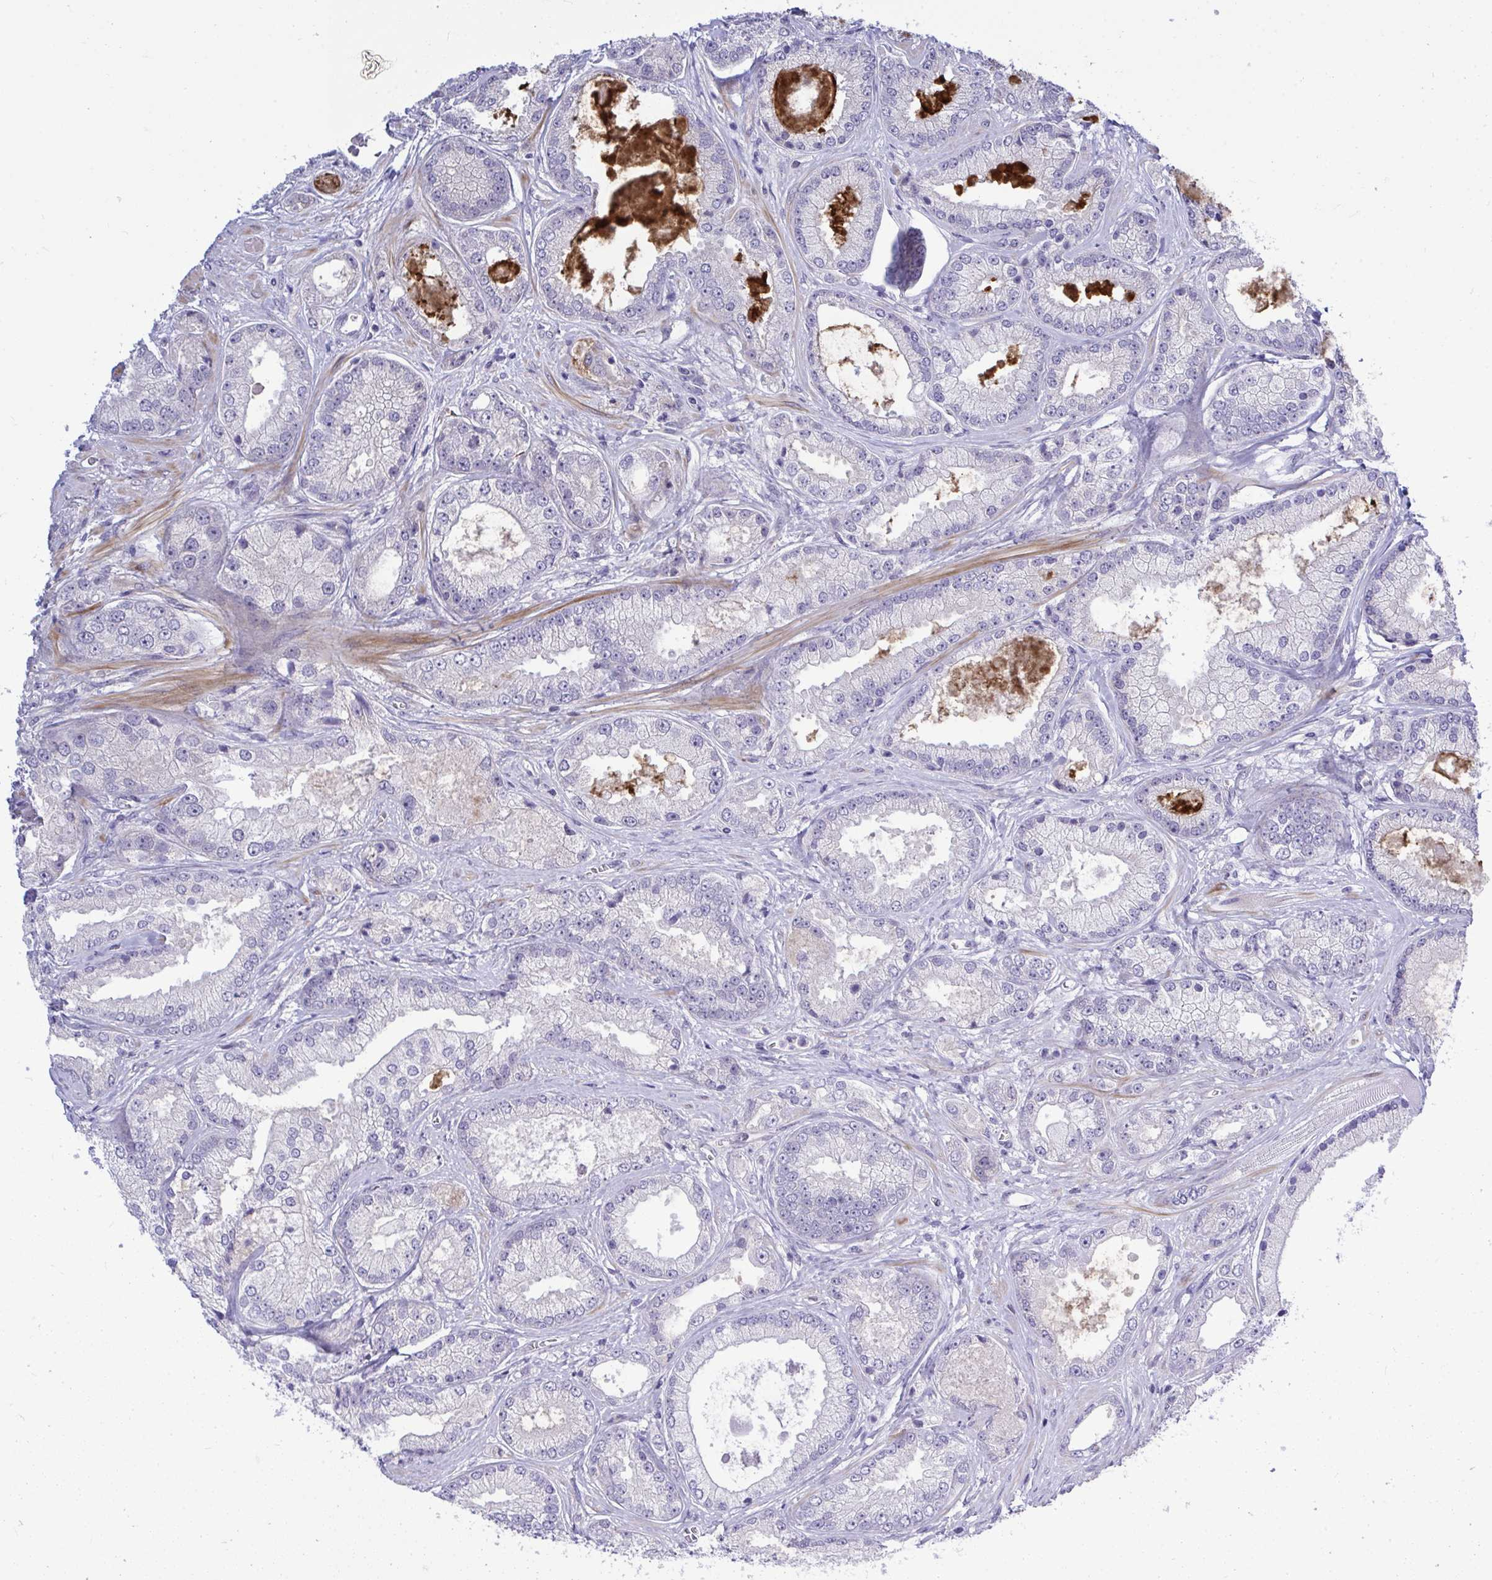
{"staining": {"intensity": "negative", "quantity": "none", "location": "none"}, "tissue": "prostate cancer", "cell_type": "Tumor cells", "image_type": "cancer", "snomed": [{"axis": "morphology", "description": "Adenocarcinoma, High grade"}, {"axis": "topography", "description": "Prostate"}], "caption": "Tumor cells are negative for protein expression in human high-grade adenocarcinoma (prostate).", "gene": "HMBOX1", "patient": {"sex": "male", "age": 67}}